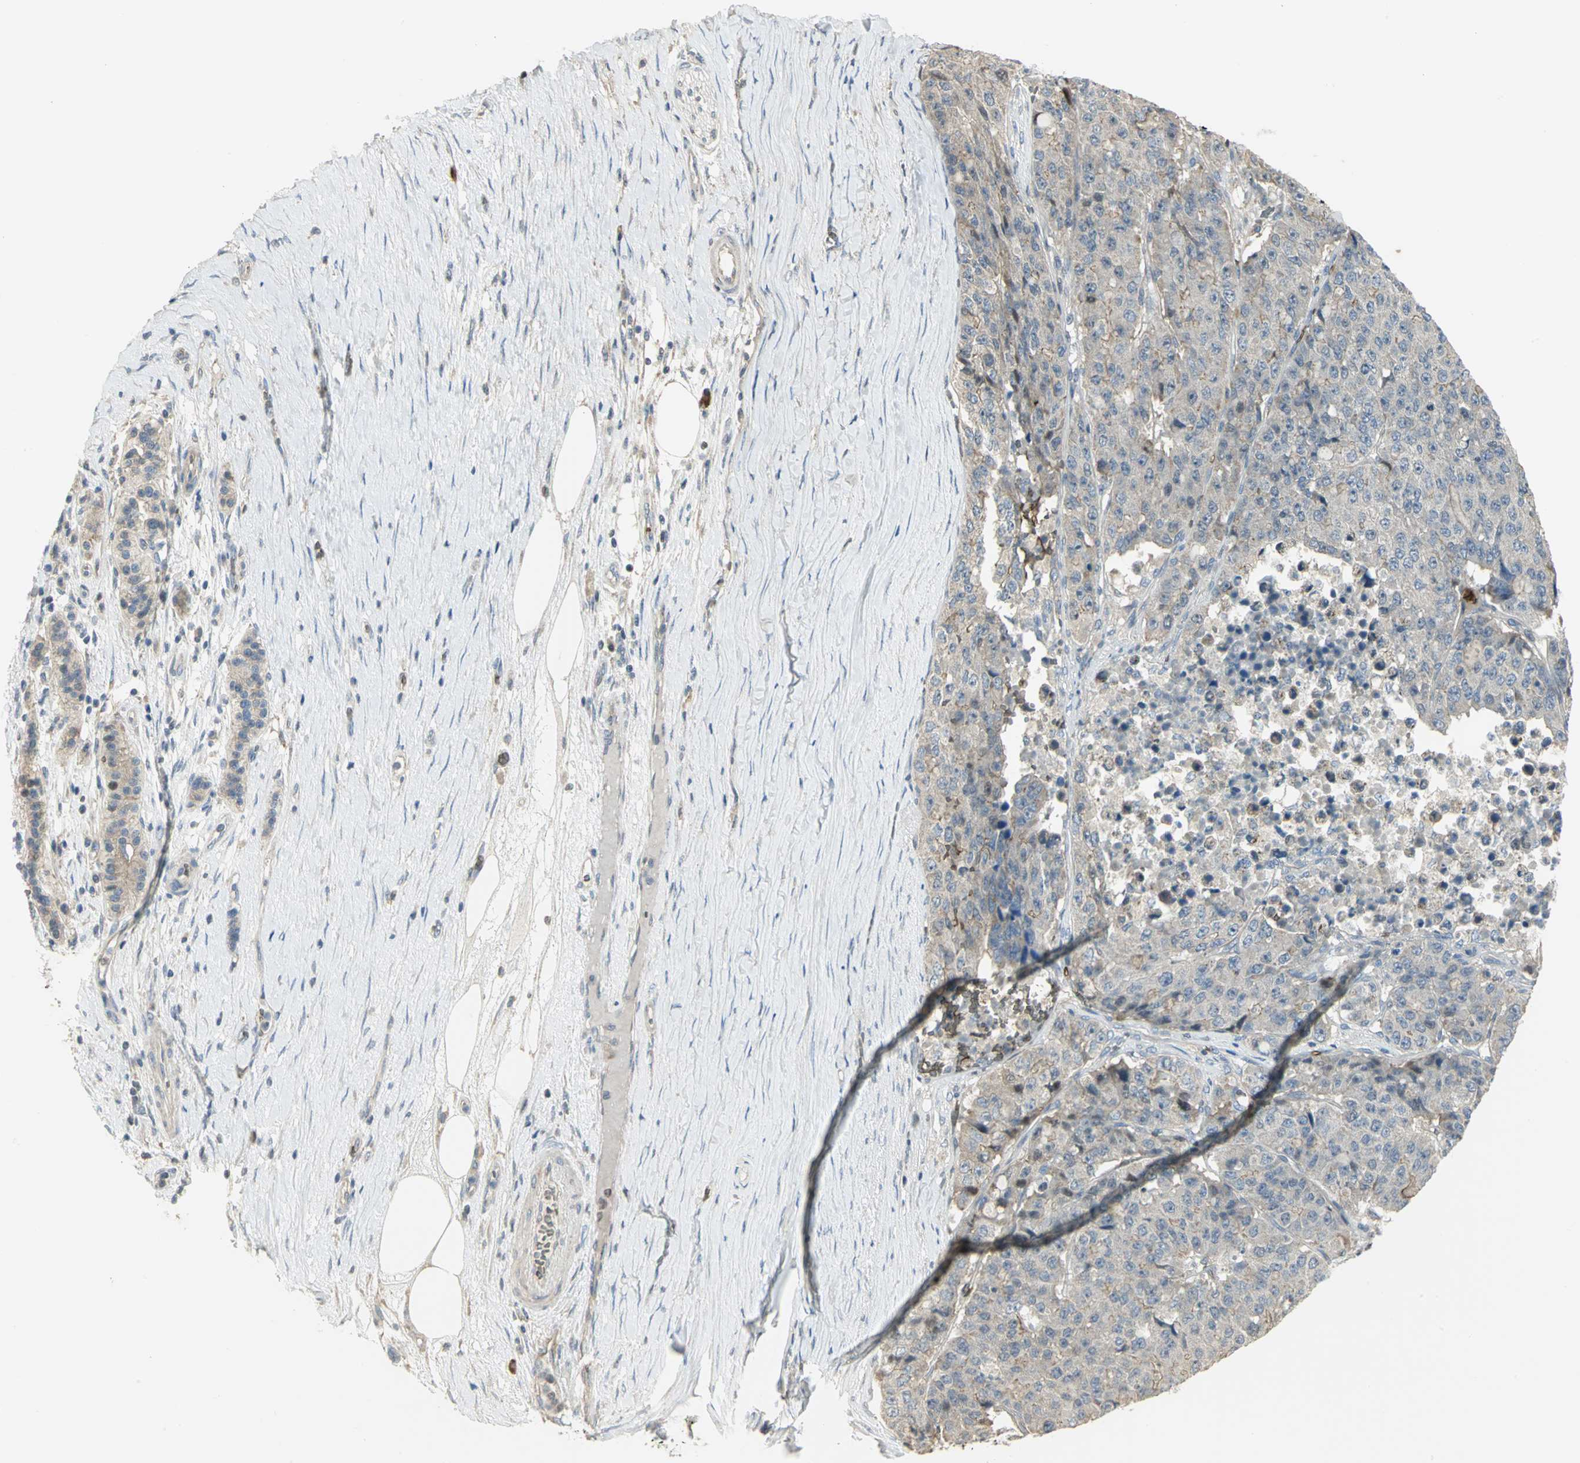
{"staining": {"intensity": "weak", "quantity": "<25%", "location": "cytoplasmic/membranous"}, "tissue": "pancreatic cancer", "cell_type": "Tumor cells", "image_type": "cancer", "snomed": [{"axis": "morphology", "description": "Adenocarcinoma, NOS"}, {"axis": "topography", "description": "Pancreas"}], "caption": "The immunohistochemistry (IHC) image has no significant positivity in tumor cells of pancreatic adenocarcinoma tissue. Nuclei are stained in blue.", "gene": "ANK1", "patient": {"sex": "male", "age": 50}}